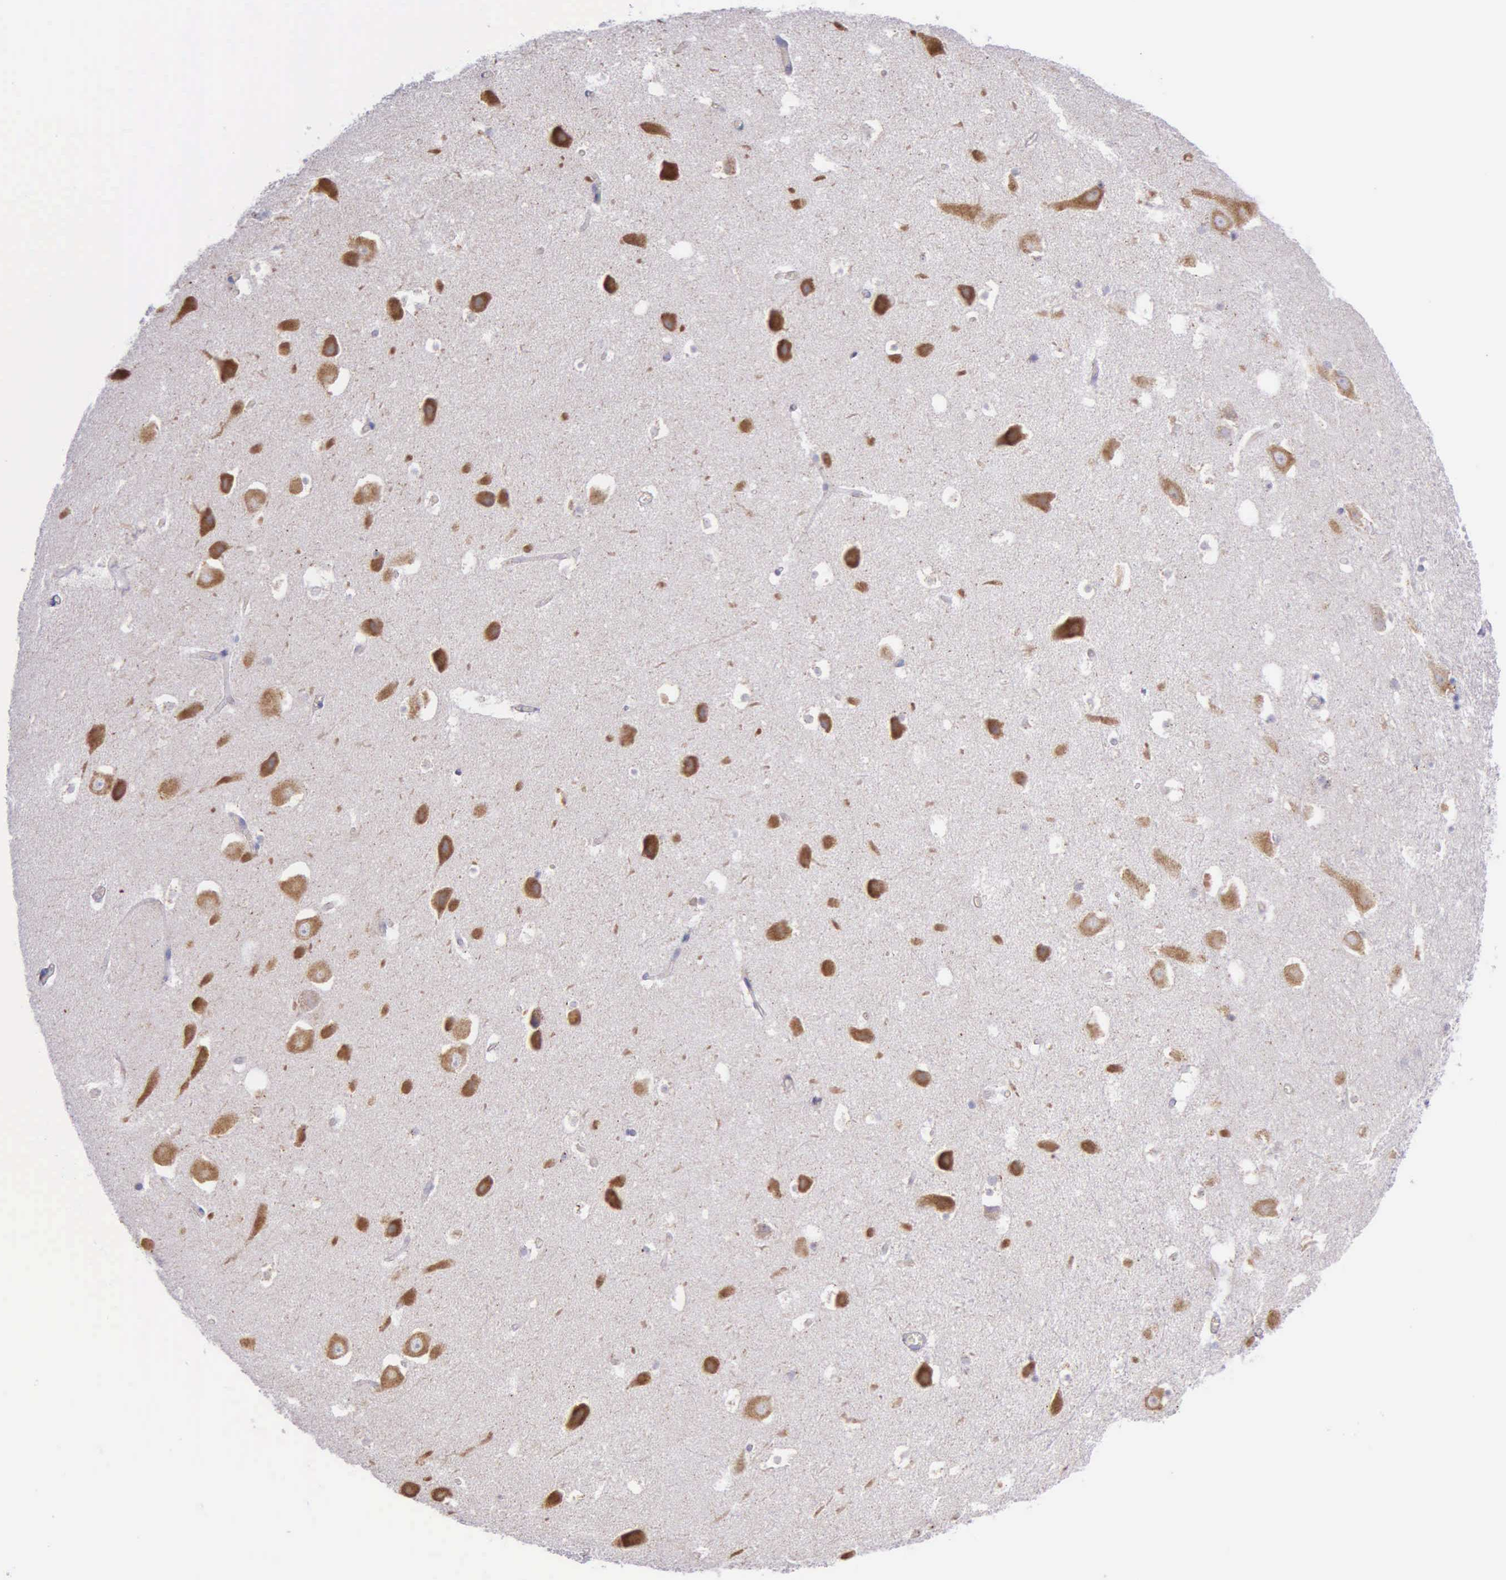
{"staining": {"intensity": "negative", "quantity": "none", "location": "none"}, "tissue": "hippocampus", "cell_type": "Glial cells", "image_type": "normal", "snomed": [{"axis": "morphology", "description": "Normal tissue, NOS"}, {"axis": "topography", "description": "Hippocampus"}], "caption": "High power microscopy micrograph of an immunohistochemistry image of benign hippocampus, revealing no significant expression in glial cells.", "gene": "CTAGE15", "patient": {"sex": "male", "age": 45}}